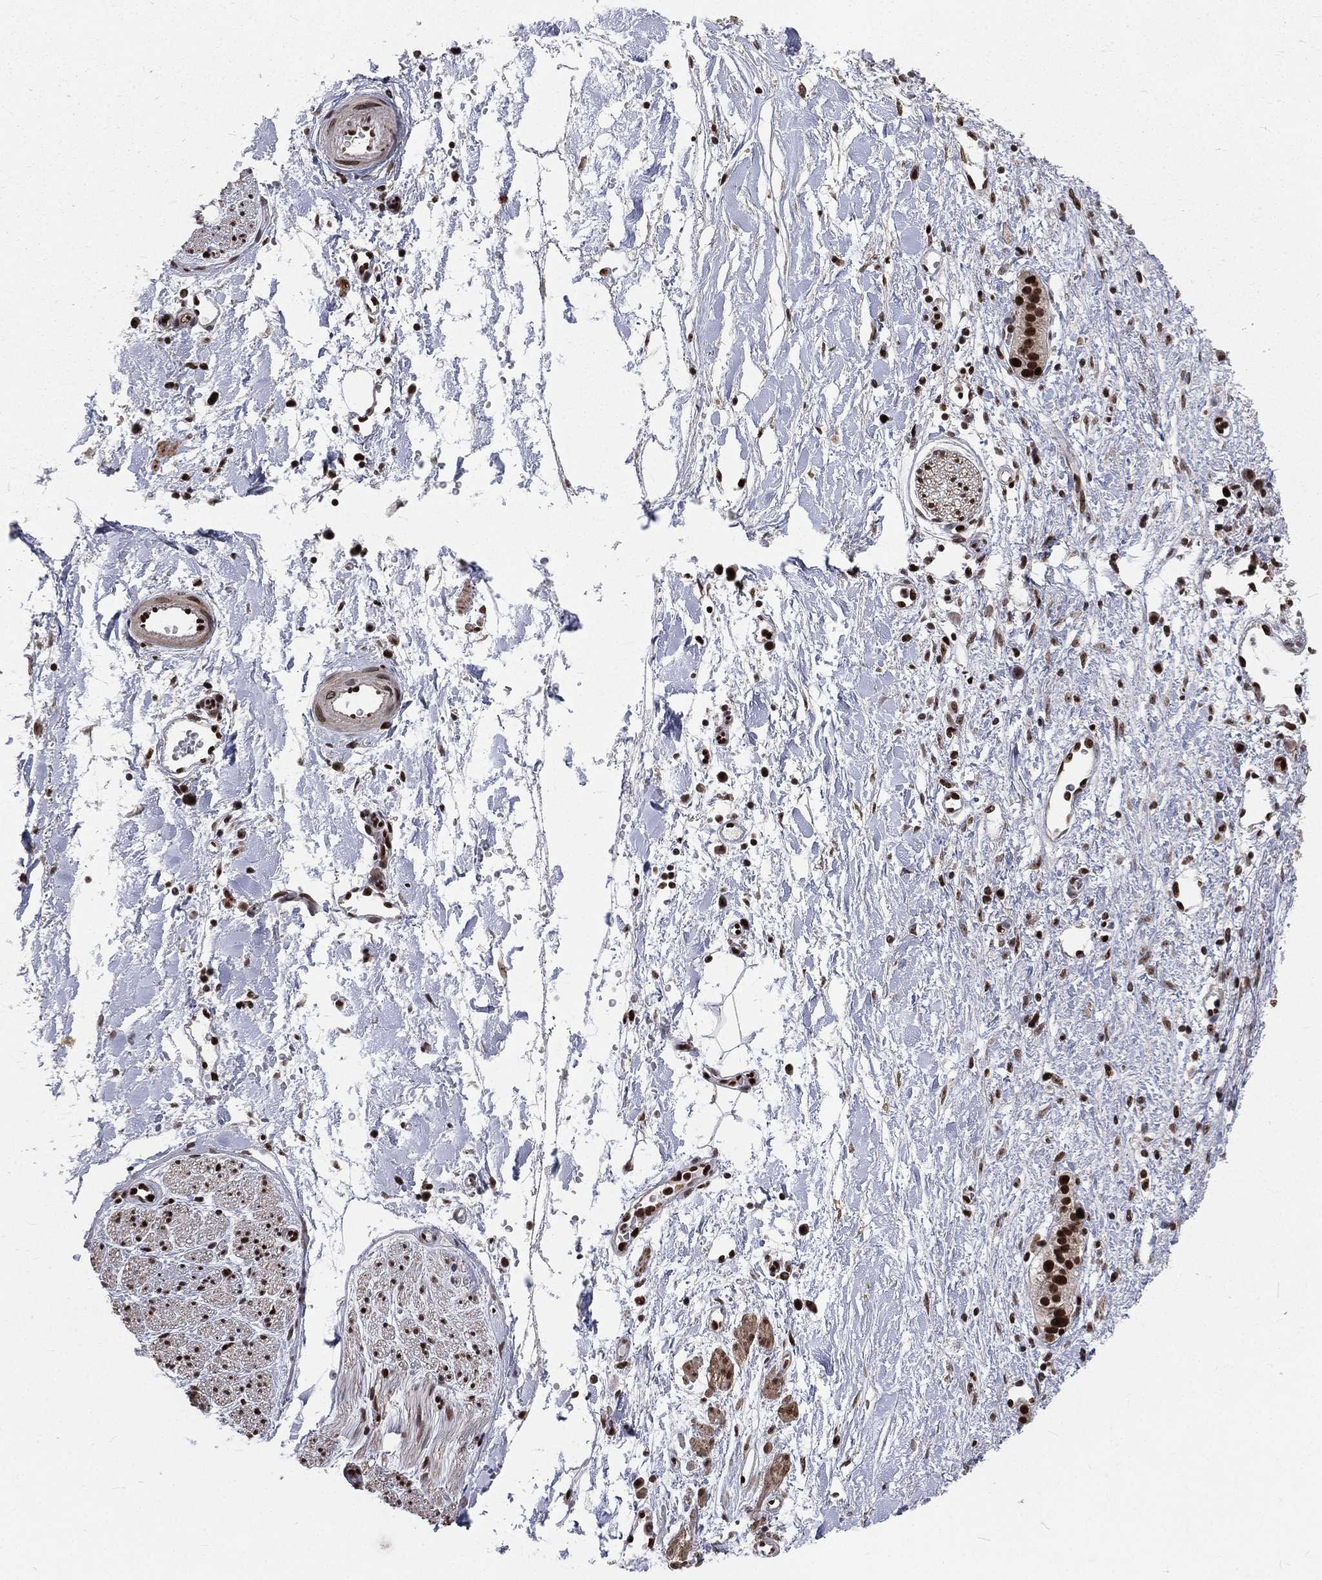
{"staining": {"intensity": "strong", "quantity": "<25%", "location": "nuclear"}, "tissue": "soft tissue", "cell_type": "Fibroblasts", "image_type": "normal", "snomed": [{"axis": "morphology", "description": "Normal tissue, NOS"}, {"axis": "morphology", "description": "Adenocarcinoma, NOS"}, {"axis": "topography", "description": "Pancreas"}, {"axis": "topography", "description": "Peripheral nerve tissue"}], "caption": "A high-resolution image shows immunohistochemistry staining of benign soft tissue, which shows strong nuclear positivity in approximately <25% of fibroblasts. The staining was performed using DAB to visualize the protein expression in brown, while the nuclei were stained in blue with hematoxylin (Magnification: 20x).", "gene": "POLB", "patient": {"sex": "male", "age": 61}}